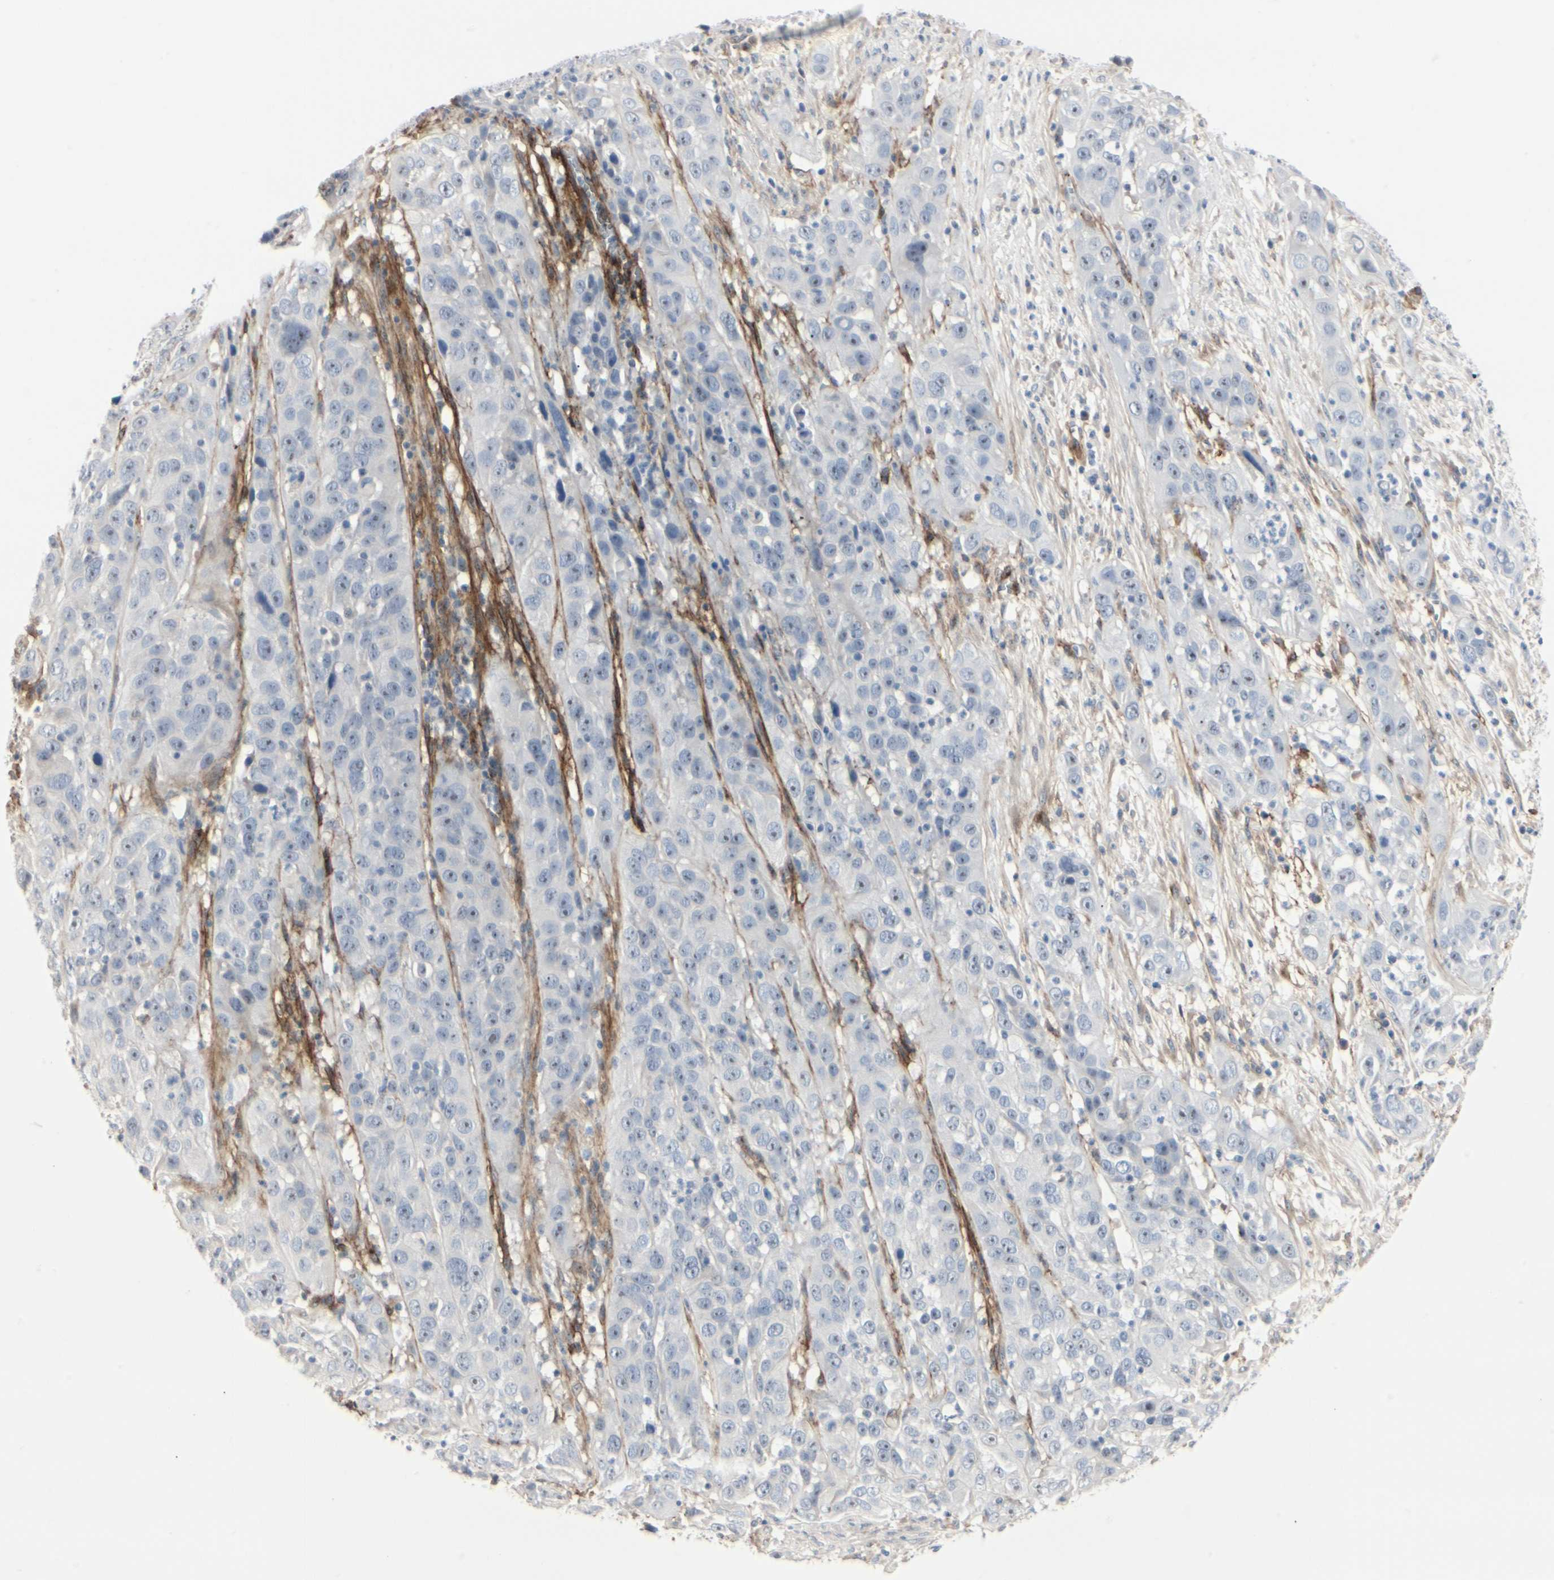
{"staining": {"intensity": "weak", "quantity": "<25%", "location": "nuclear"}, "tissue": "cervical cancer", "cell_type": "Tumor cells", "image_type": "cancer", "snomed": [{"axis": "morphology", "description": "Squamous cell carcinoma, NOS"}, {"axis": "topography", "description": "Cervix"}], "caption": "The image displays no staining of tumor cells in cervical squamous cell carcinoma.", "gene": "GGT5", "patient": {"sex": "female", "age": 32}}